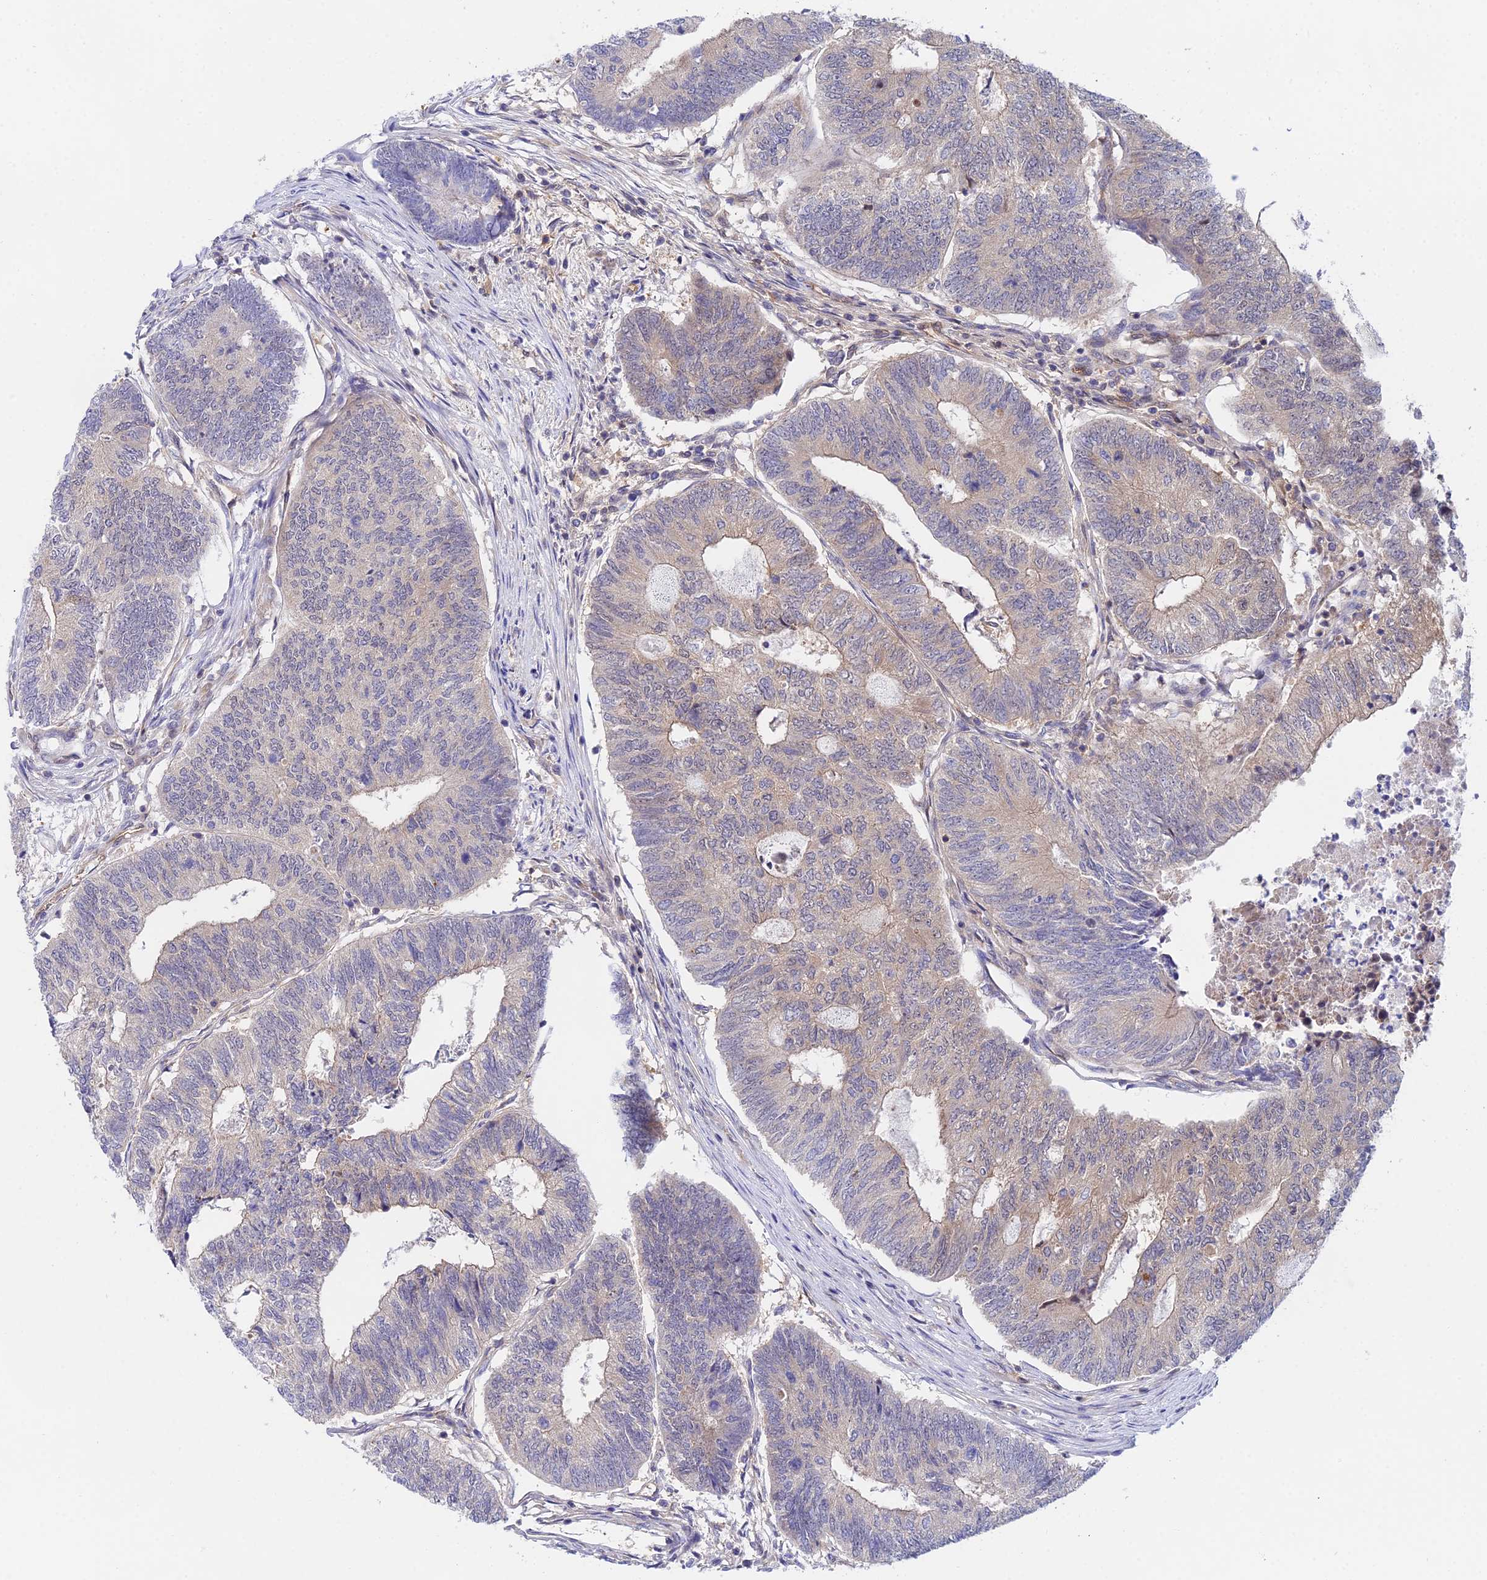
{"staining": {"intensity": "weak", "quantity": "25%-75%", "location": "cytoplasmic/membranous"}, "tissue": "colorectal cancer", "cell_type": "Tumor cells", "image_type": "cancer", "snomed": [{"axis": "morphology", "description": "Adenocarcinoma, NOS"}, {"axis": "topography", "description": "Colon"}], "caption": "There is low levels of weak cytoplasmic/membranous staining in tumor cells of colorectal cancer, as demonstrated by immunohistochemical staining (brown color).", "gene": "PPP2R2C", "patient": {"sex": "female", "age": 67}}